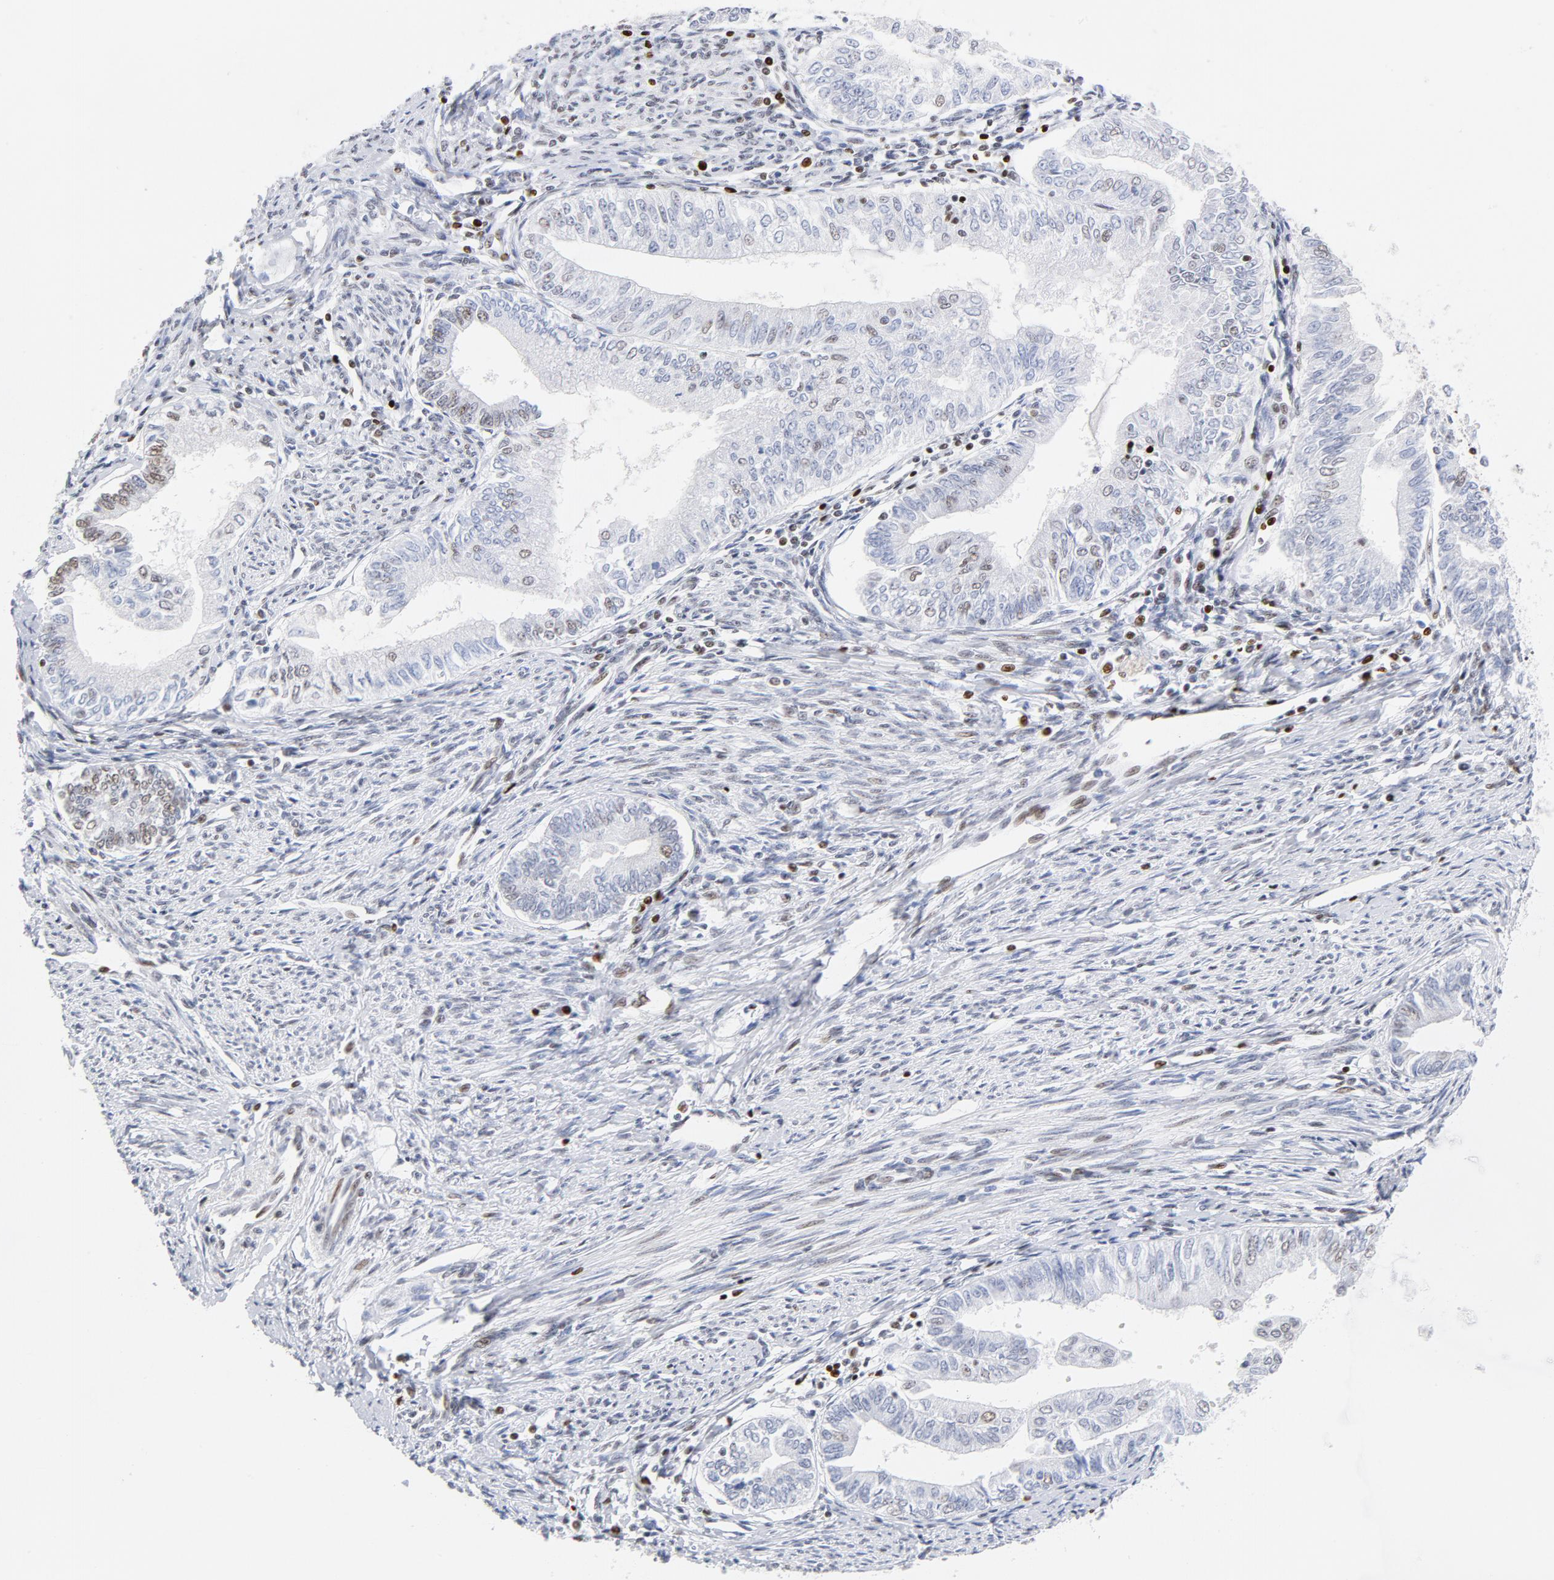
{"staining": {"intensity": "weak", "quantity": "25%-75%", "location": "nuclear"}, "tissue": "endometrial cancer", "cell_type": "Tumor cells", "image_type": "cancer", "snomed": [{"axis": "morphology", "description": "Adenocarcinoma, NOS"}, {"axis": "topography", "description": "Endometrium"}], "caption": "High-power microscopy captured an immunohistochemistry photomicrograph of adenocarcinoma (endometrial), revealing weak nuclear expression in about 25%-75% of tumor cells. The protein of interest is stained brown, and the nuclei are stained in blue (DAB (3,3'-diaminobenzidine) IHC with brightfield microscopy, high magnification).", "gene": "XRCC5", "patient": {"sex": "female", "age": 66}}